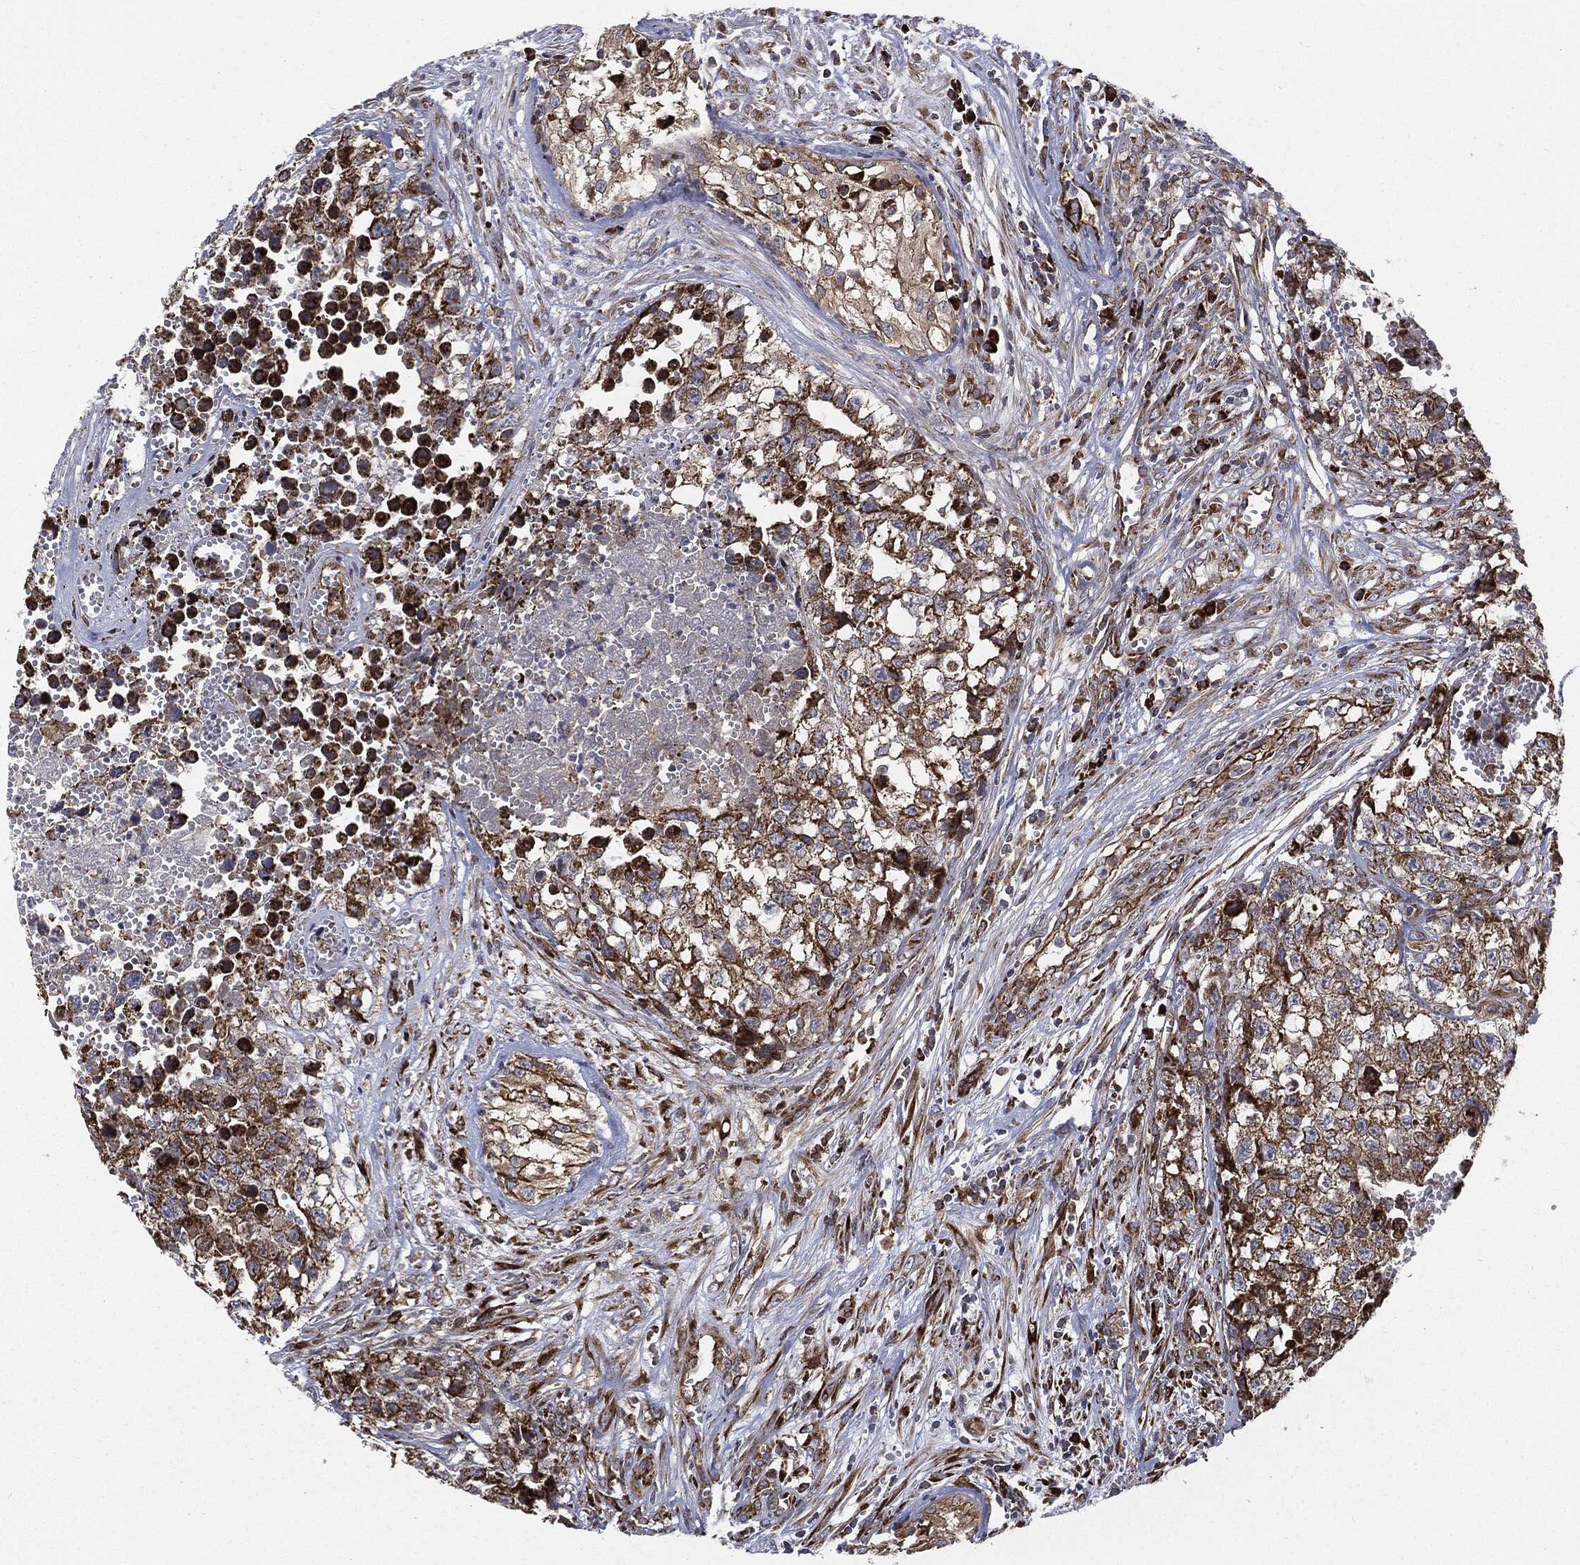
{"staining": {"intensity": "strong", "quantity": ">75%", "location": "cytoplasmic/membranous"}, "tissue": "testis cancer", "cell_type": "Tumor cells", "image_type": "cancer", "snomed": [{"axis": "morphology", "description": "Seminoma, NOS"}, {"axis": "morphology", "description": "Carcinoma, Embryonal, NOS"}, {"axis": "topography", "description": "Testis"}], "caption": "Human testis embryonal carcinoma stained for a protein (brown) reveals strong cytoplasmic/membranous positive staining in approximately >75% of tumor cells.", "gene": "CYLD", "patient": {"sex": "male", "age": 22}}